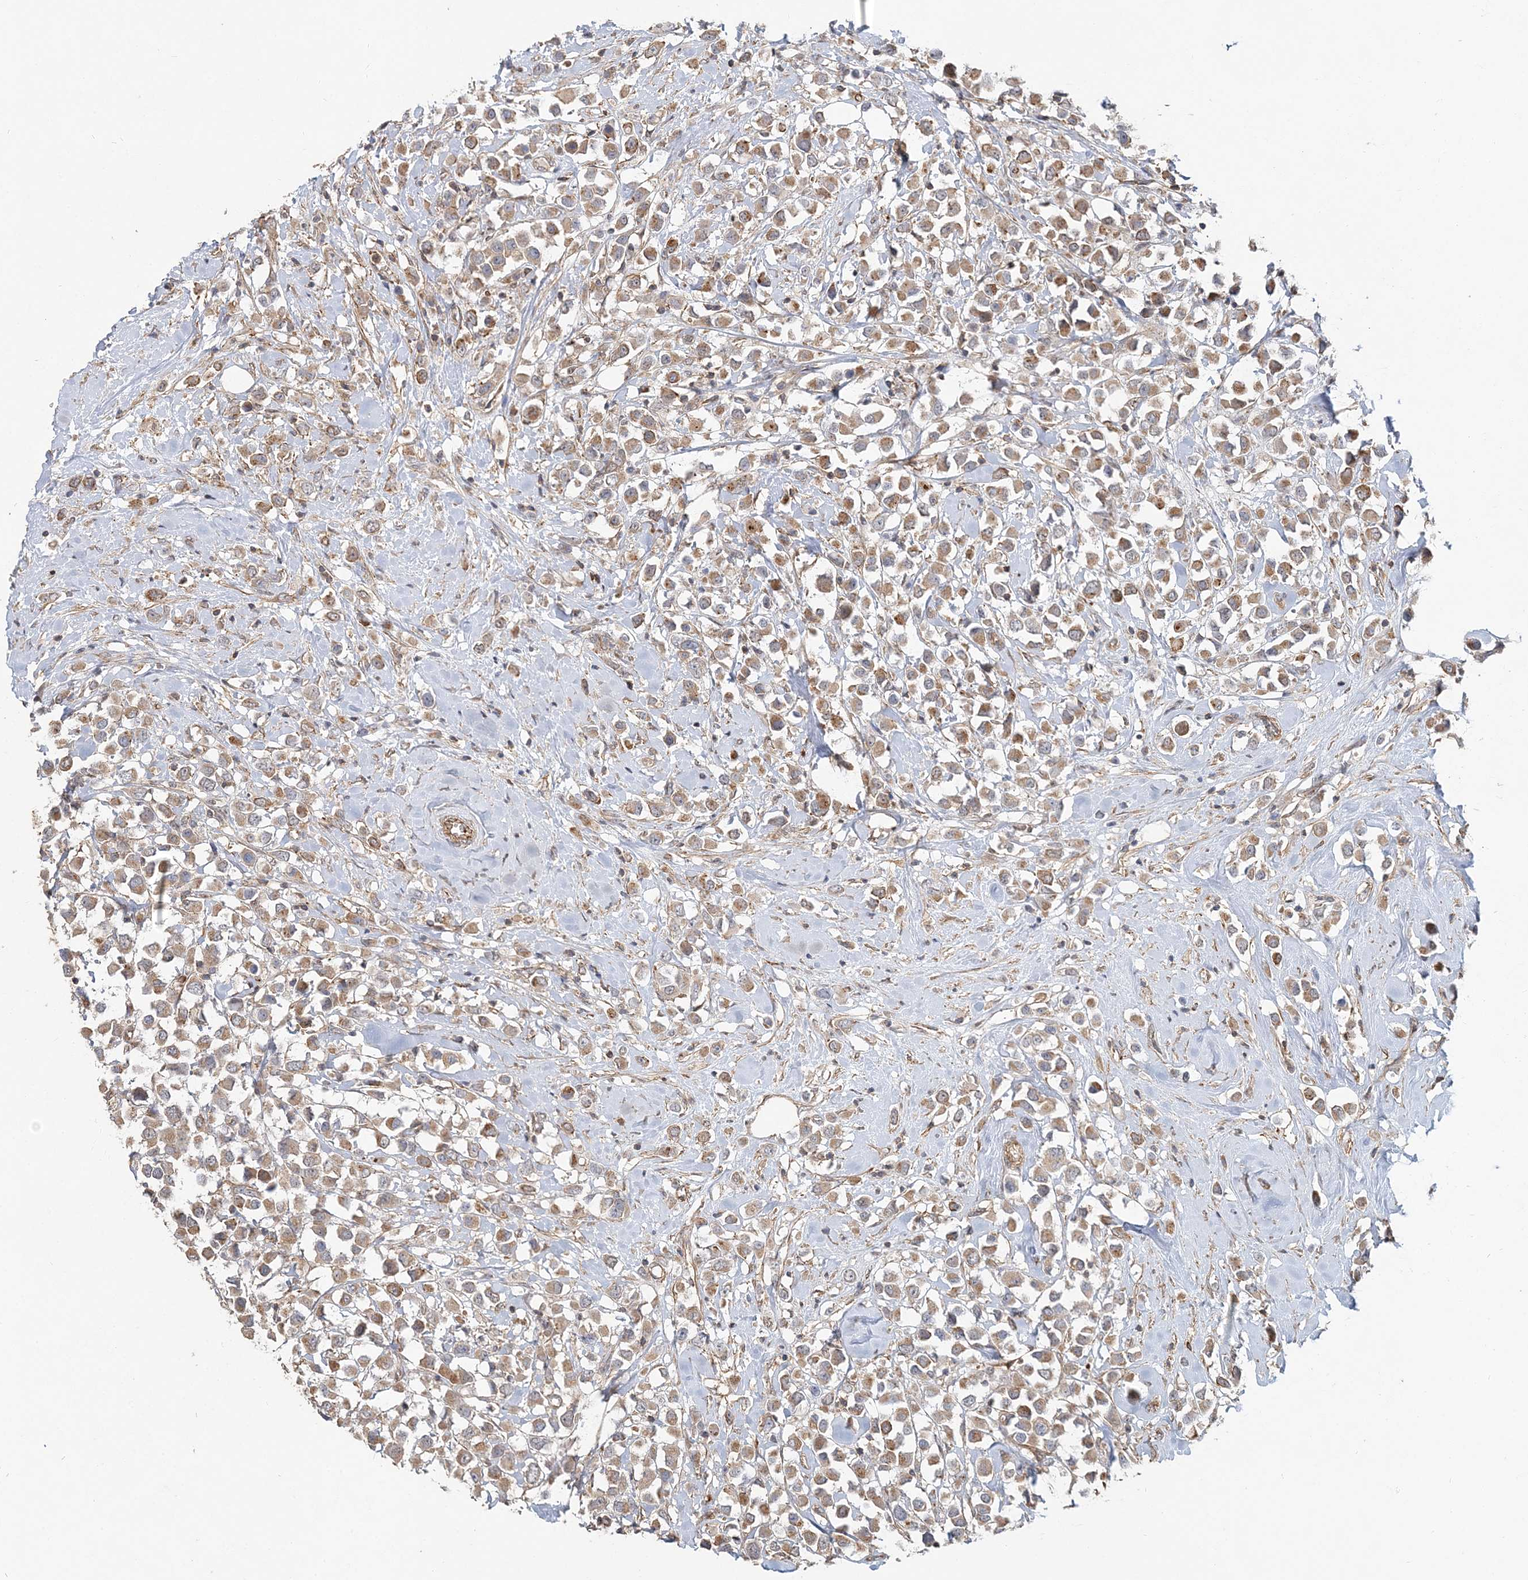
{"staining": {"intensity": "moderate", "quantity": ">75%", "location": "cytoplasmic/membranous"}, "tissue": "breast cancer", "cell_type": "Tumor cells", "image_type": "cancer", "snomed": [{"axis": "morphology", "description": "Duct carcinoma"}, {"axis": "topography", "description": "Breast"}], "caption": "Immunohistochemical staining of human breast cancer (invasive ductal carcinoma) demonstrates medium levels of moderate cytoplasmic/membranous positivity in approximately >75% of tumor cells.", "gene": "MAT2B", "patient": {"sex": "female", "age": 61}}